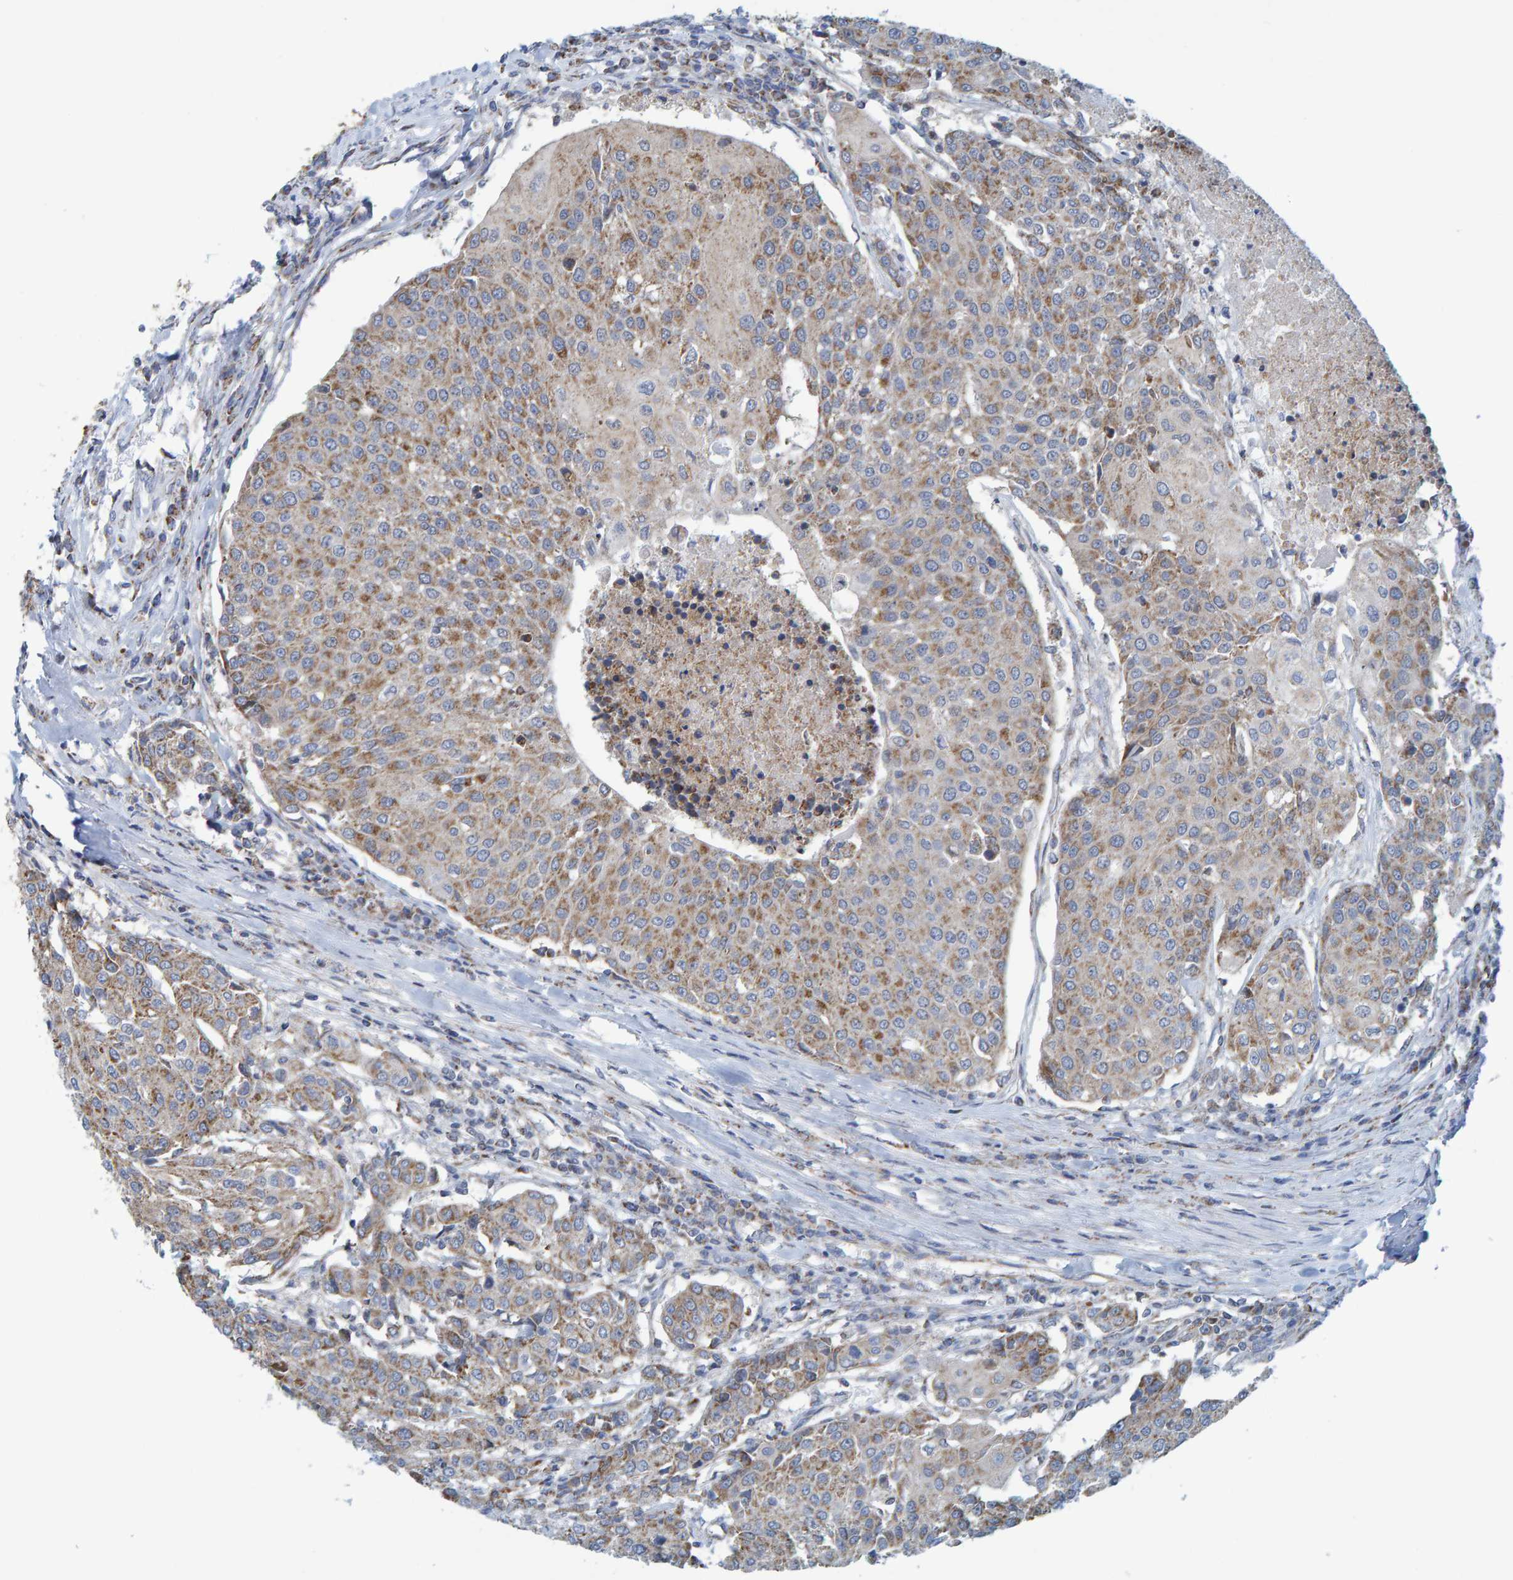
{"staining": {"intensity": "moderate", "quantity": ">75%", "location": "cytoplasmic/membranous"}, "tissue": "urothelial cancer", "cell_type": "Tumor cells", "image_type": "cancer", "snomed": [{"axis": "morphology", "description": "Urothelial carcinoma, High grade"}, {"axis": "topography", "description": "Urinary bladder"}], "caption": "Protein staining of urothelial cancer tissue displays moderate cytoplasmic/membranous positivity in about >75% of tumor cells. Using DAB (brown) and hematoxylin (blue) stains, captured at high magnification using brightfield microscopy.", "gene": "MRPS7", "patient": {"sex": "female", "age": 85}}